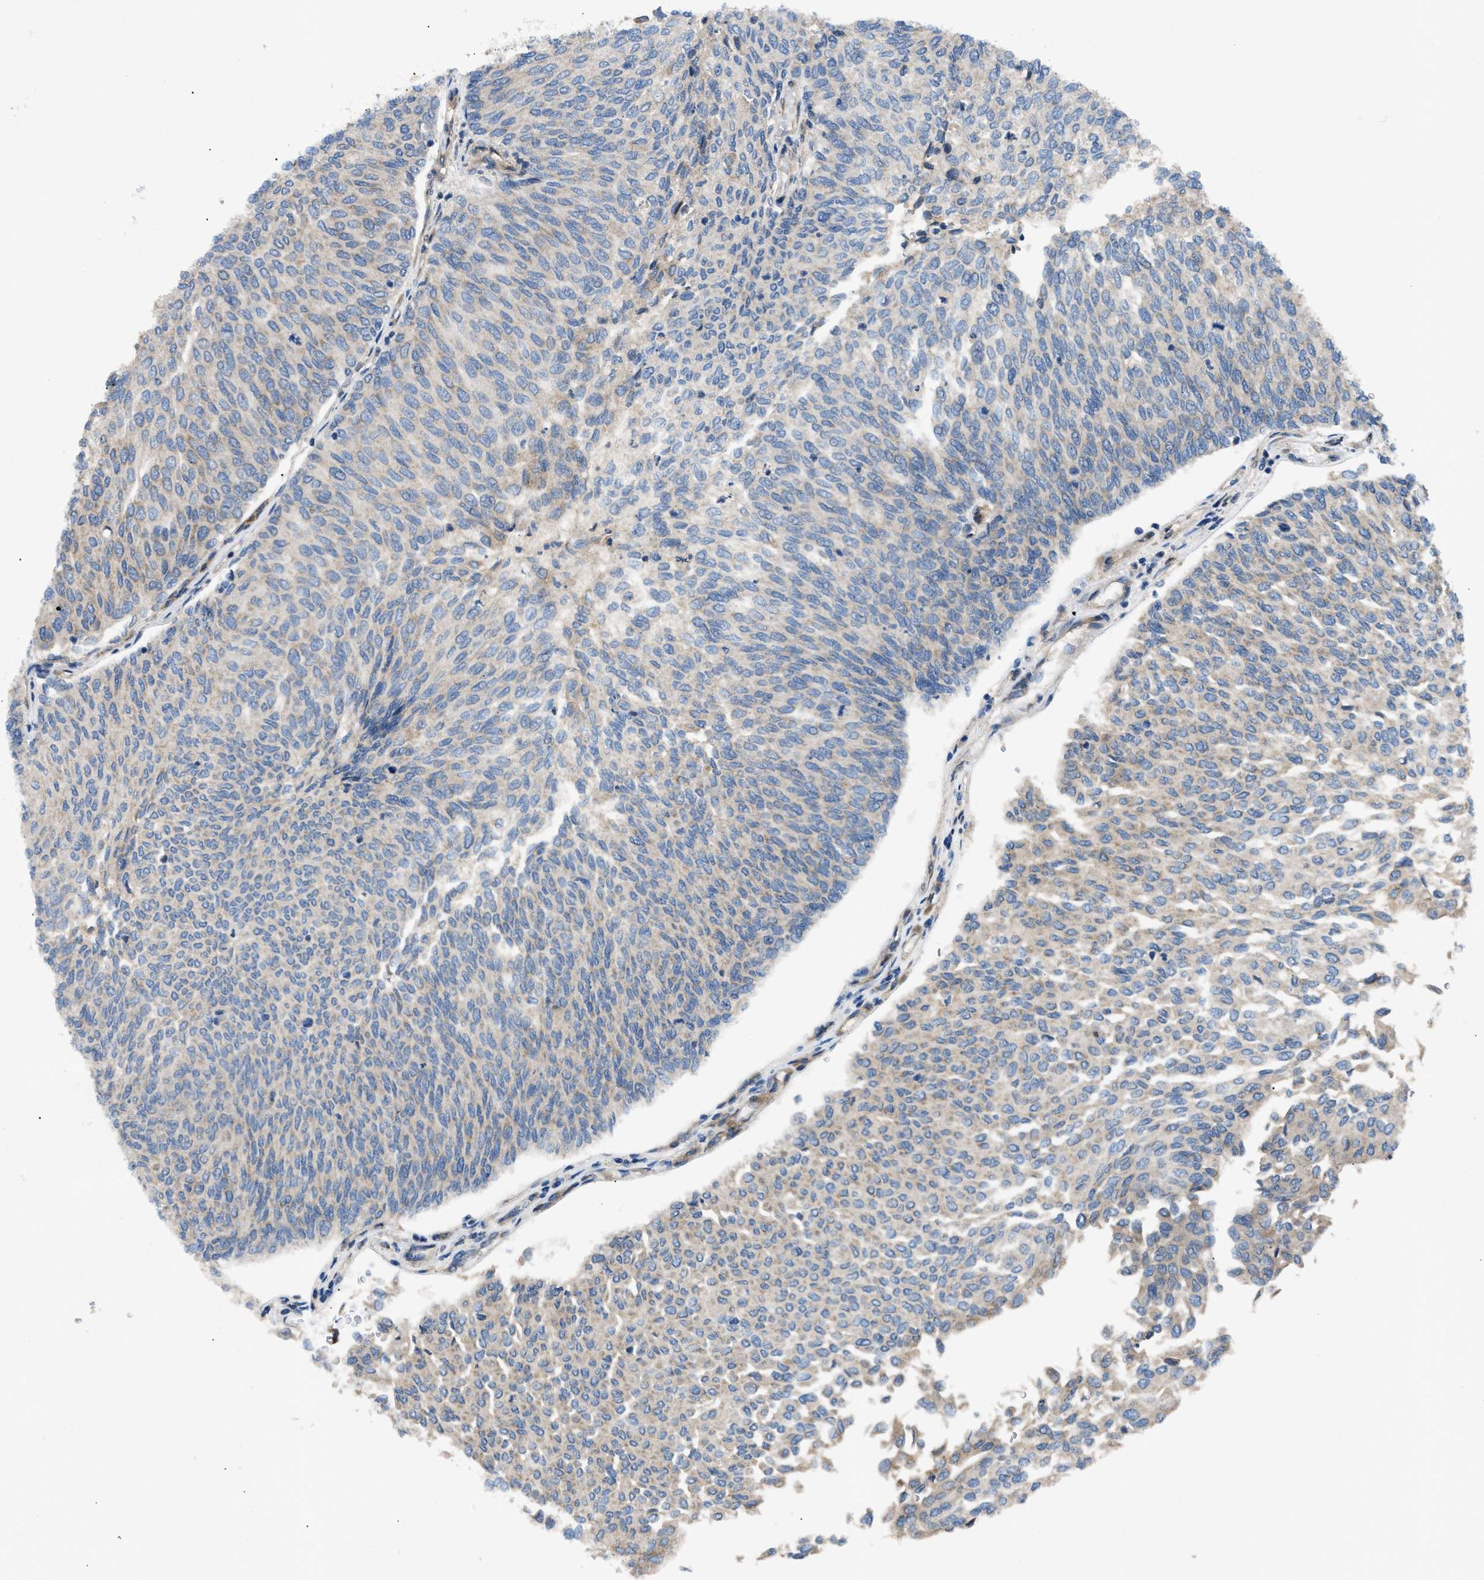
{"staining": {"intensity": "weak", "quantity": "<25%", "location": "cytoplasmic/membranous"}, "tissue": "urothelial cancer", "cell_type": "Tumor cells", "image_type": "cancer", "snomed": [{"axis": "morphology", "description": "Urothelial carcinoma, Low grade"}, {"axis": "topography", "description": "Urinary bladder"}], "caption": "Tumor cells are negative for protein expression in human urothelial cancer. The staining was performed using DAB (3,3'-diaminobenzidine) to visualize the protein expression in brown, while the nuclei were stained in blue with hematoxylin (Magnification: 20x).", "gene": "LYSMD3", "patient": {"sex": "female", "age": 79}}